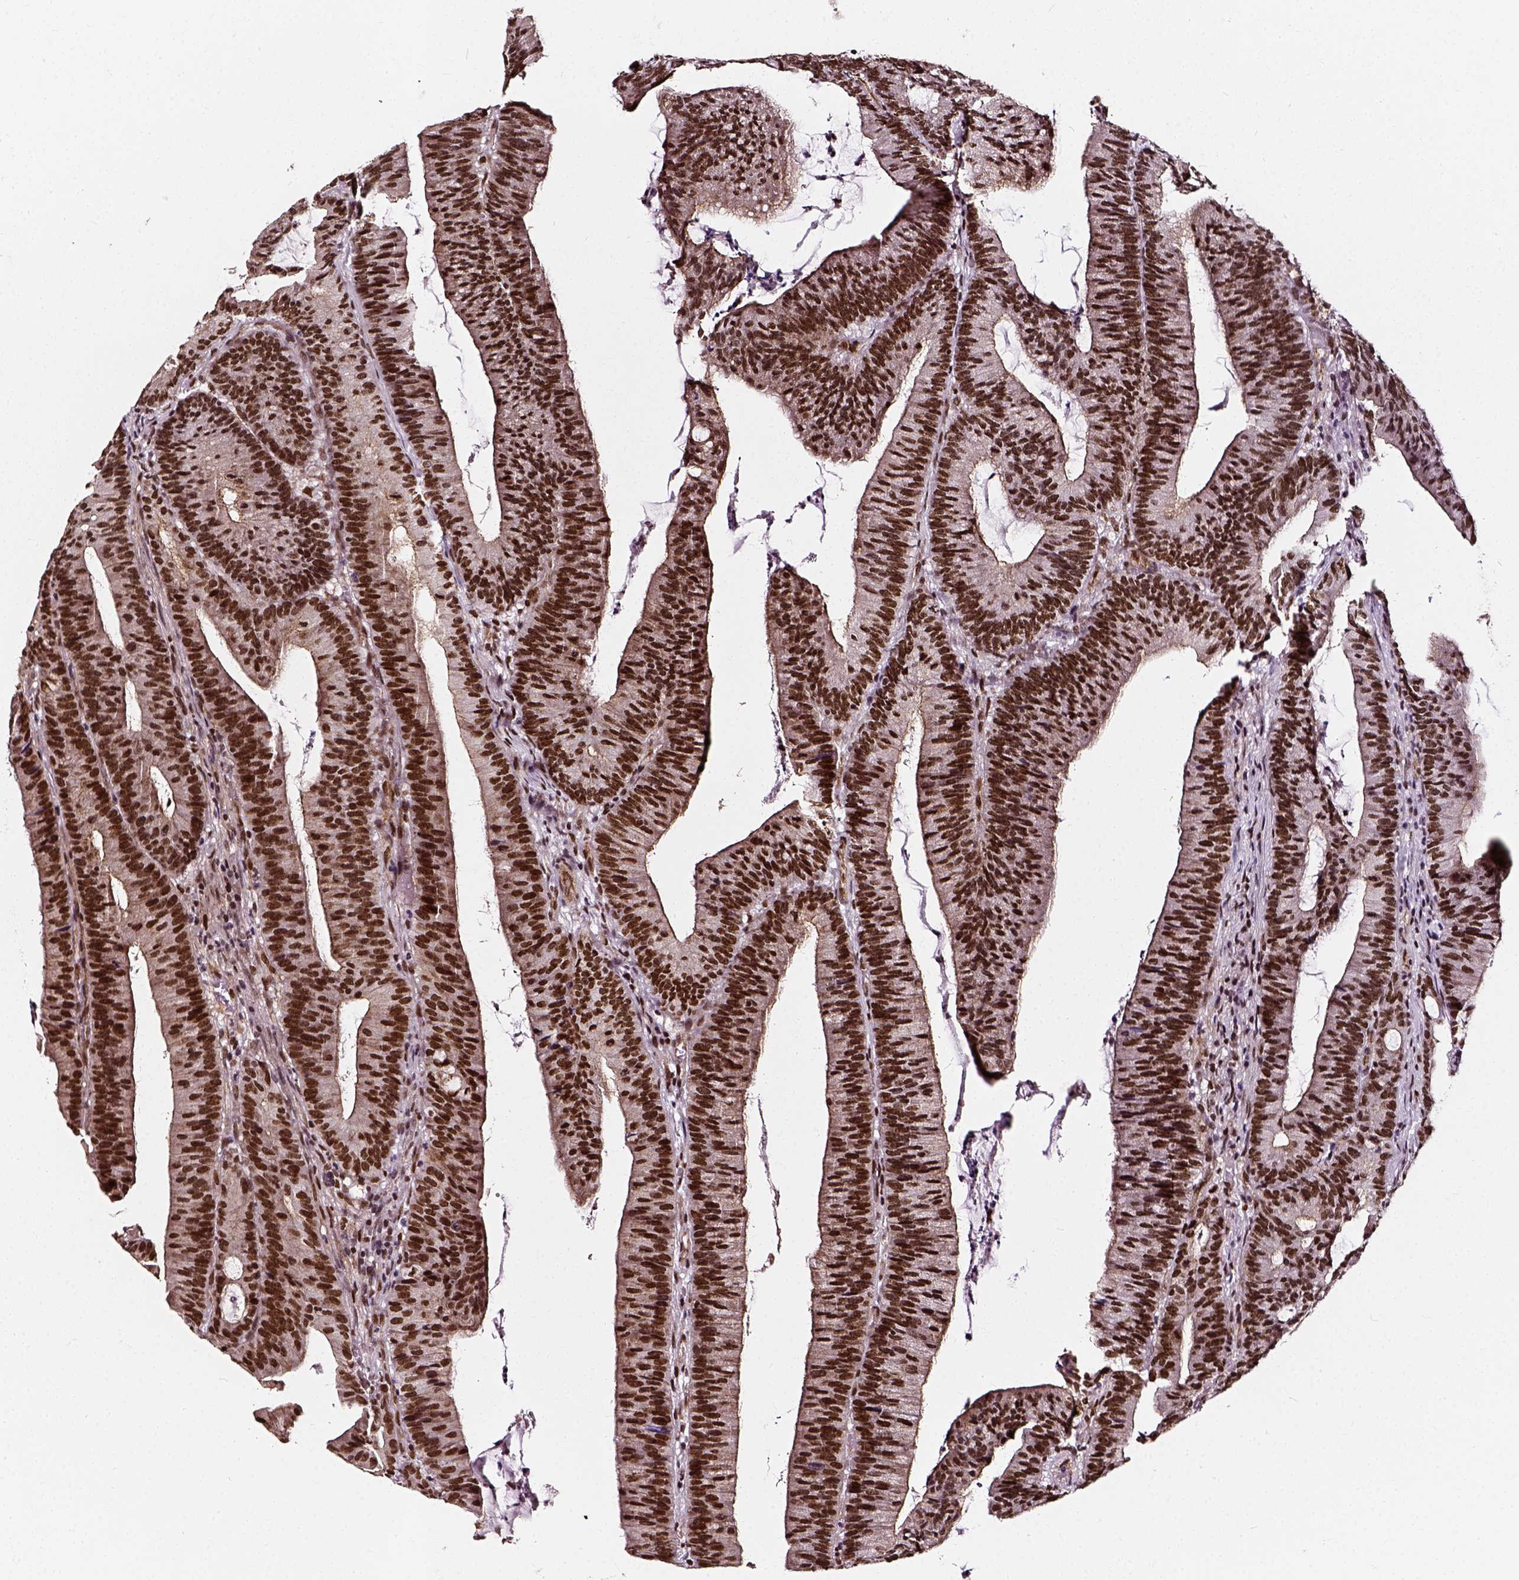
{"staining": {"intensity": "strong", "quantity": ">75%", "location": "nuclear"}, "tissue": "colorectal cancer", "cell_type": "Tumor cells", "image_type": "cancer", "snomed": [{"axis": "morphology", "description": "Adenocarcinoma, NOS"}, {"axis": "topography", "description": "Colon"}], "caption": "There is high levels of strong nuclear expression in tumor cells of colorectal adenocarcinoma, as demonstrated by immunohistochemical staining (brown color).", "gene": "NACC1", "patient": {"sex": "female", "age": 78}}